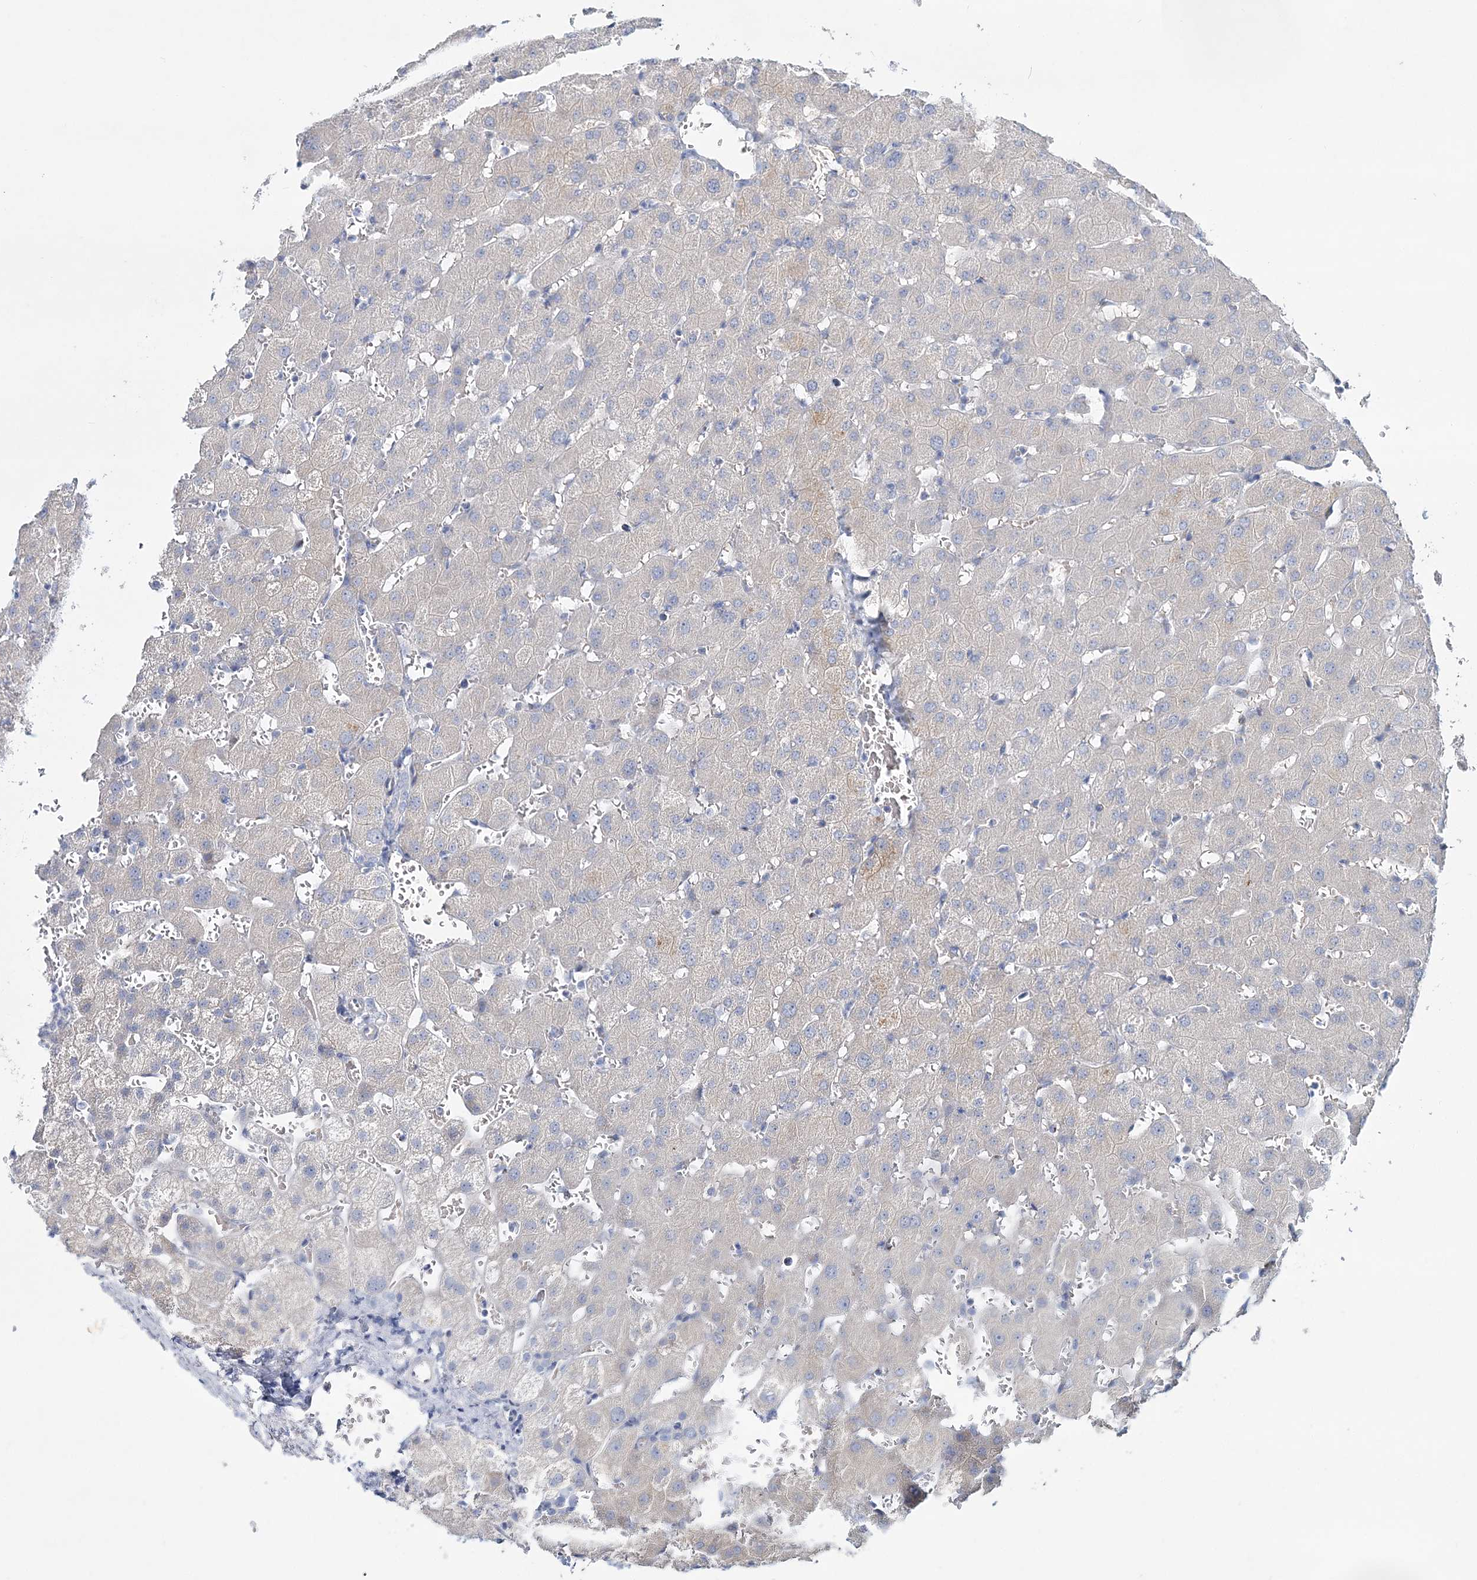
{"staining": {"intensity": "strong", "quantity": "25%-75%", "location": "cytoplasmic/membranous"}, "tissue": "liver", "cell_type": "Cholangiocytes", "image_type": "normal", "snomed": [{"axis": "morphology", "description": "Normal tissue, NOS"}, {"axis": "topography", "description": "Liver"}], "caption": "Strong cytoplasmic/membranous expression is identified in approximately 25%-75% of cholangiocytes in unremarkable liver. The staining was performed using DAB to visualize the protein expression in brown, while the nuclei were stained in blue with hematoxylin (Magnification: 20x).", "gene": "ADGRL1", "patient": {"sex": "female", "age": 63}}